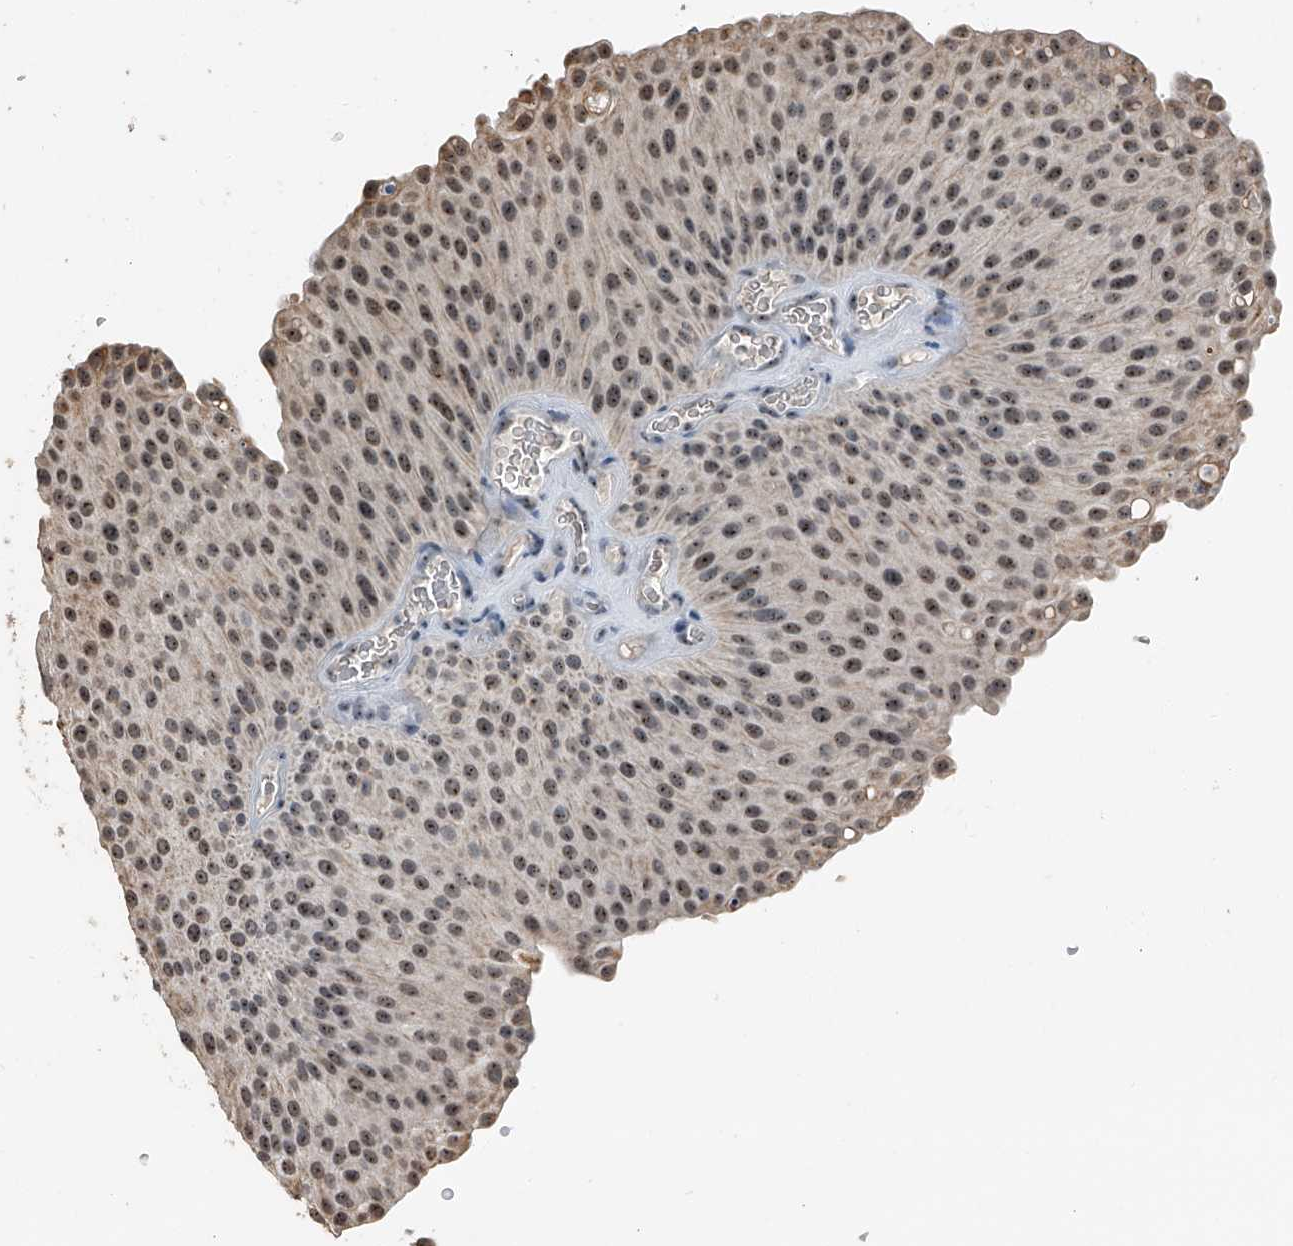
{"staining": {"intensity": "moderate", "quantity": ">75%", "location": "nuclear"}, "tissue": "urothelial cancer", "cell_type": "Tumor cells", "image_type": "cancer", "snomed": [{"axis": "morphology", "description": "Urothelial carcinoma, Low grade"}, {"axis": "topography", "description": "Smooth muscle"}, {"axis": "topography", "description": "Urinary bladder"}], "caption": "A photomicrograph of urothelial cancer stained for a protein displays moderate nuclear brown staining in tumor cells.", "gene": "TCOF1", "patient": {"sex": "male", "age": 60}}